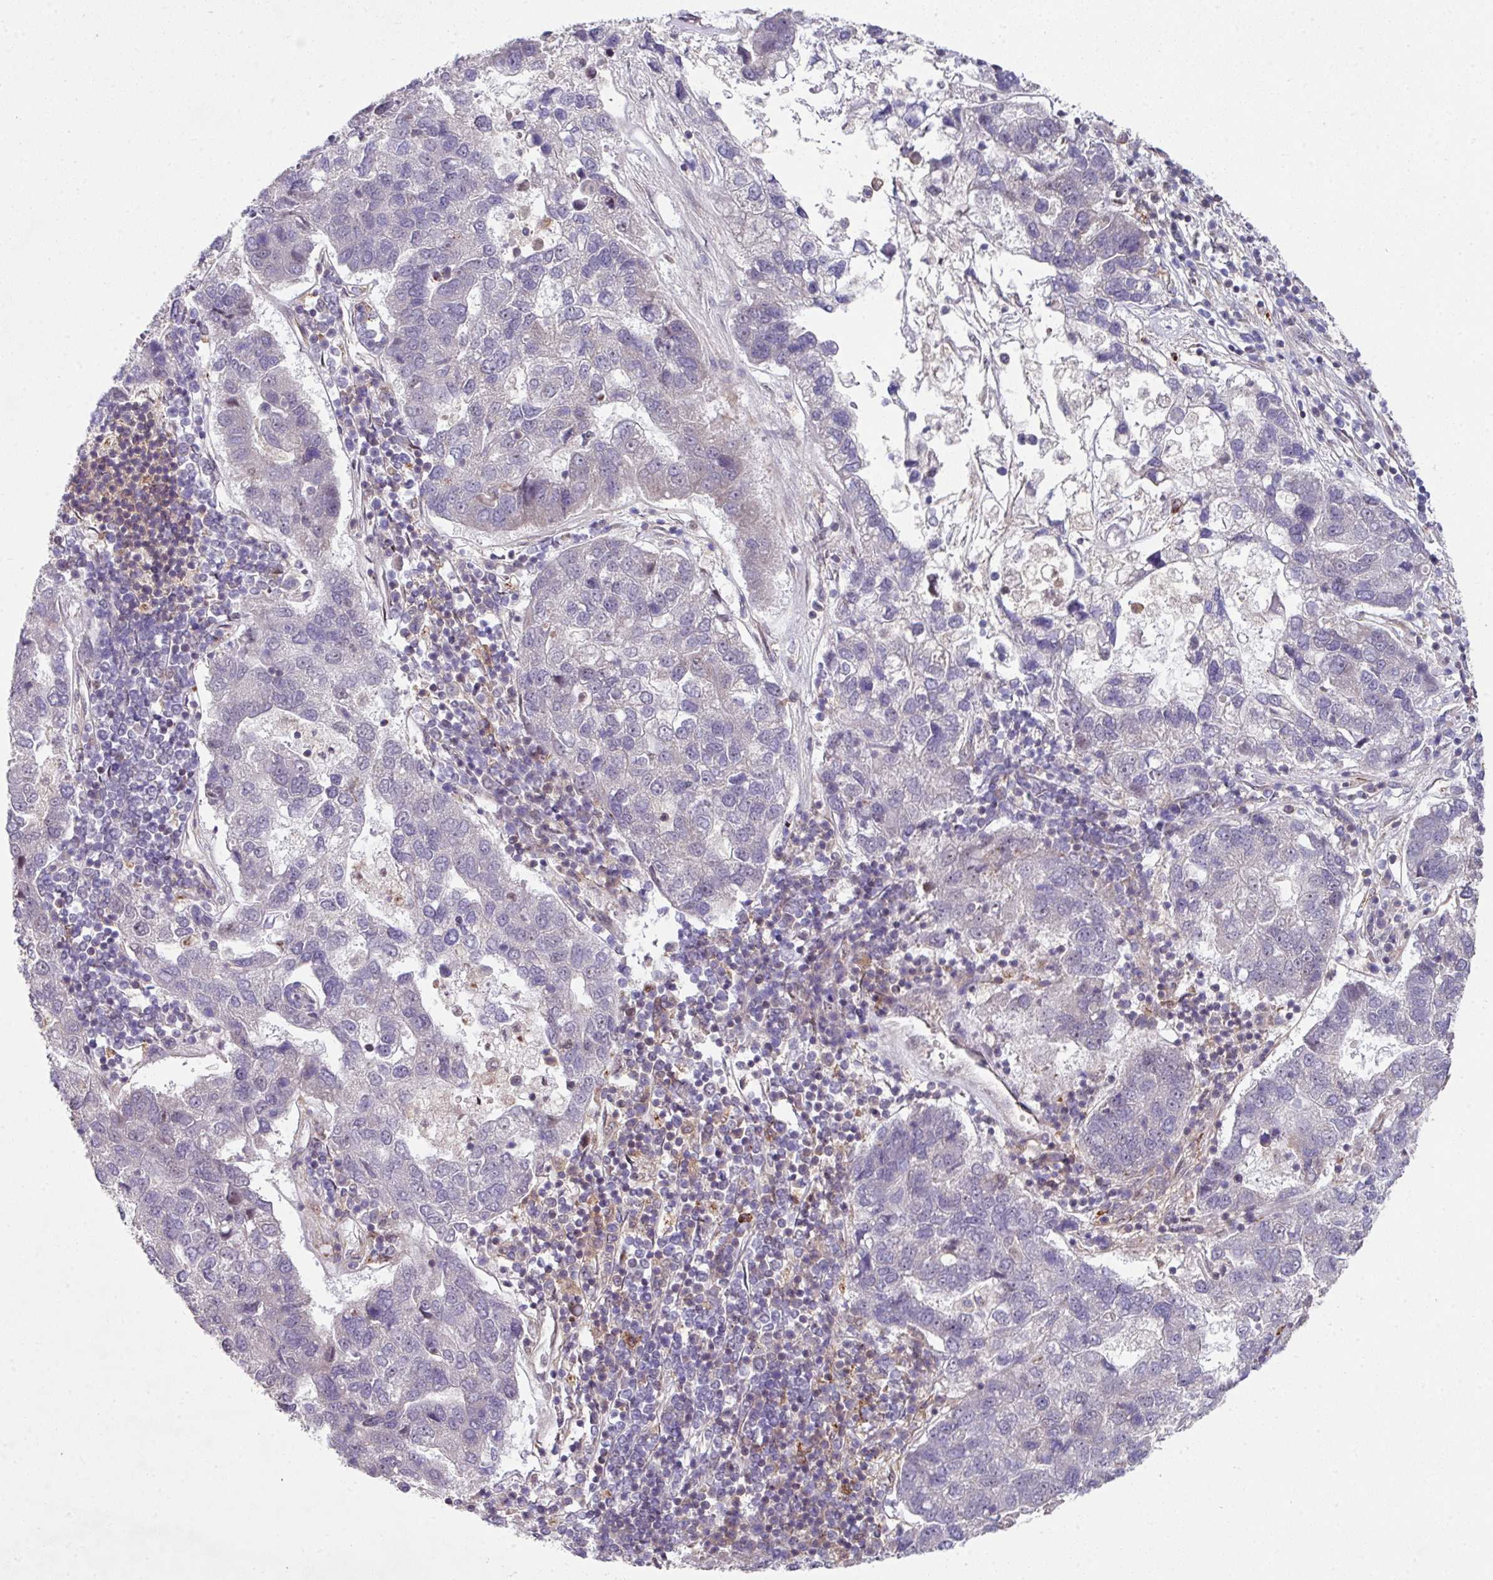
{"staining": {"intensity": "negative", "quantity": "none", "location": "none"}, "tissue": "pancreatic cancer", "cell_type": "Tumor cells", "image_type": "cancer", "snomed": [{"axis": "morphology", "description": "Adenocarcinoma, NOS"}, {"axis": "topography", "description": "Pancreas"}], "caption": "The micrograph shows no staining of tumor cells in pancreatic adenocarcinoma. Nuclei are stained in blue.", "gene": "CAMLG", "patient": {"sex": "female", "age": 61}}